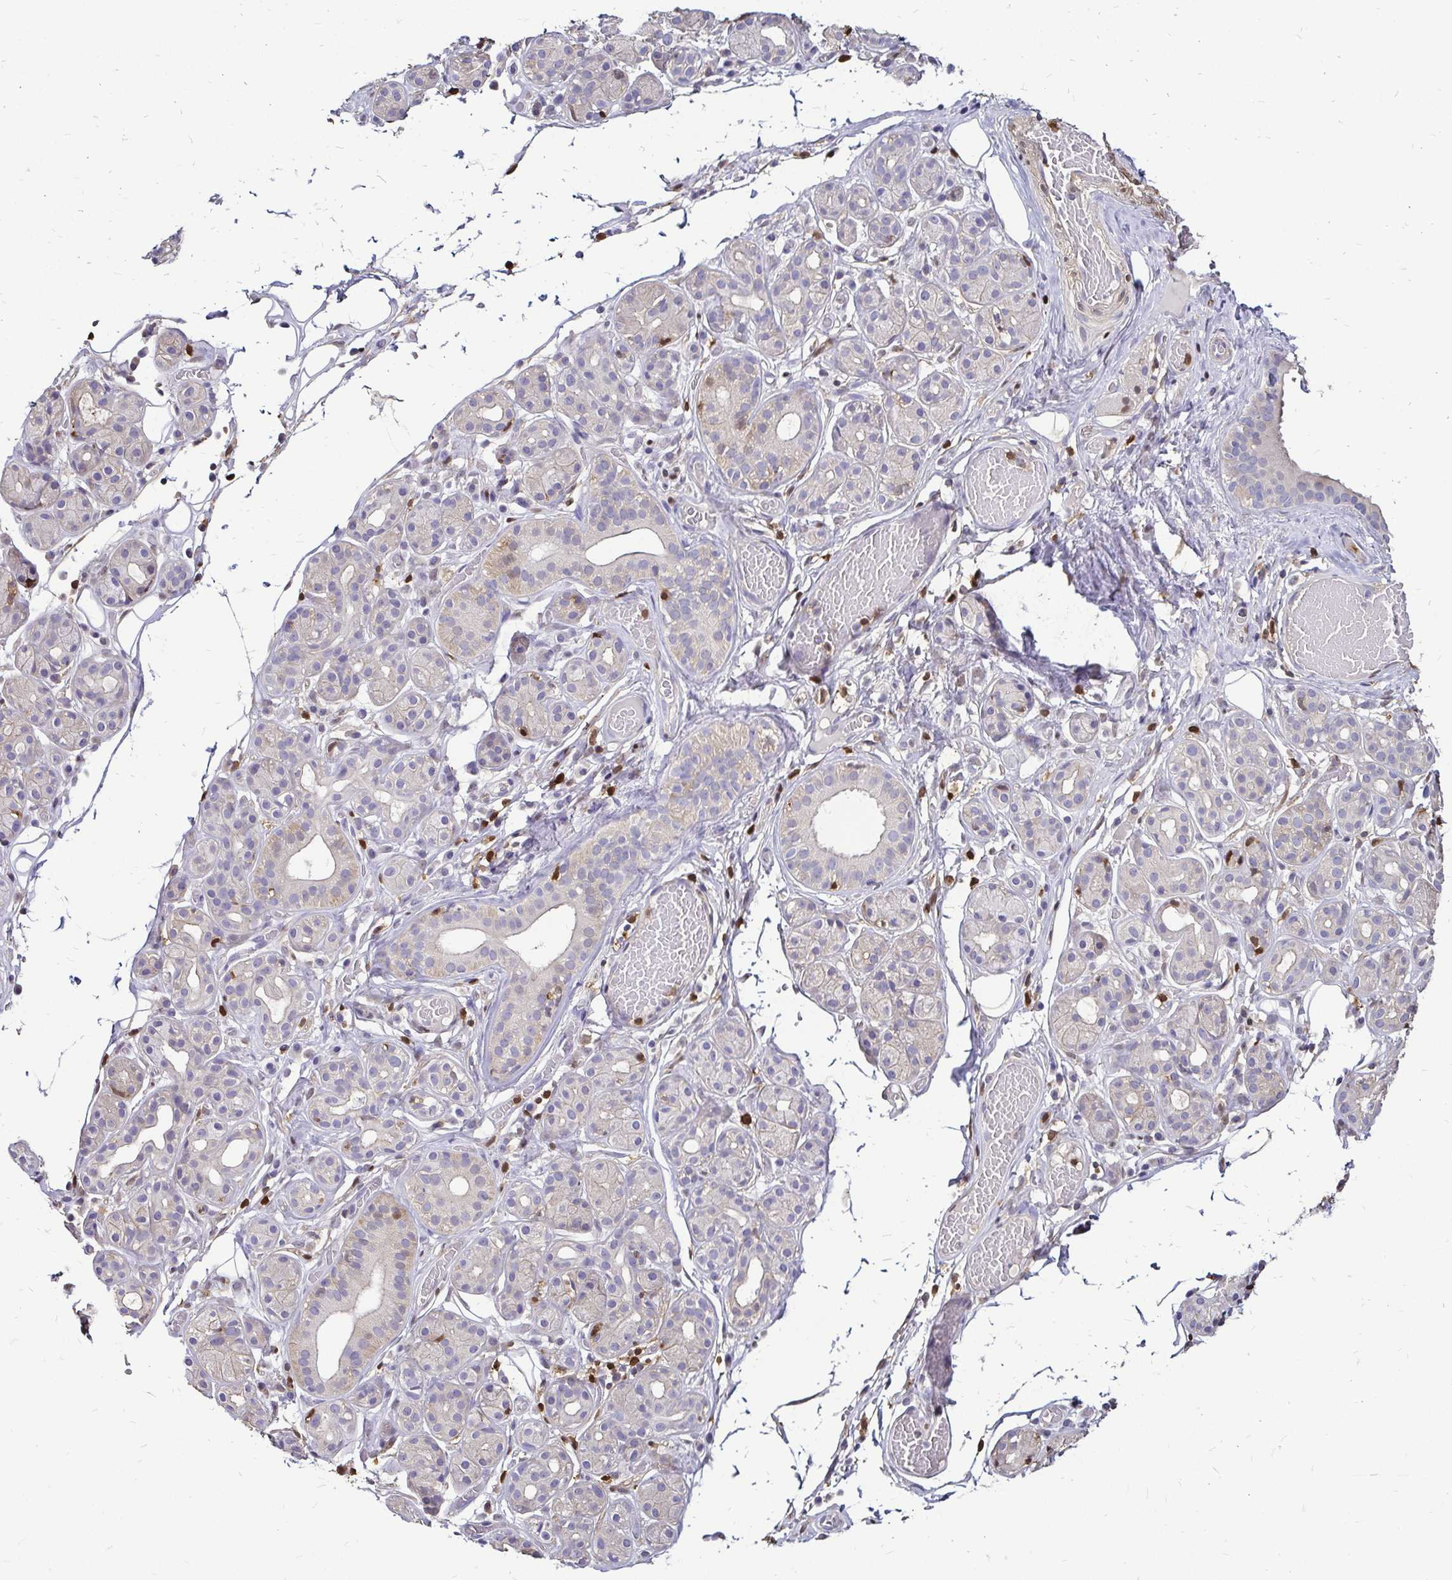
{"staining": {"intensity": "negative", "quantity": "none", "location": "none"}, "tissue": "salivary gland", "cell_type": "Glandular cells", "image_type": "normal", "snomed": [{"axis": "morphology", "description": "Normal tissue, NOS"}, {"axis": "topography", "description": "Salivary gland"}, {"axis": "topography", "description": "Peripheral nerve tissue"}], "caption": "Human salivary gland stained for a protein using IHC shows no expression in glandular cells.", "gene": "ZFP1", "patient": {"sex": "male", "age": 71}}